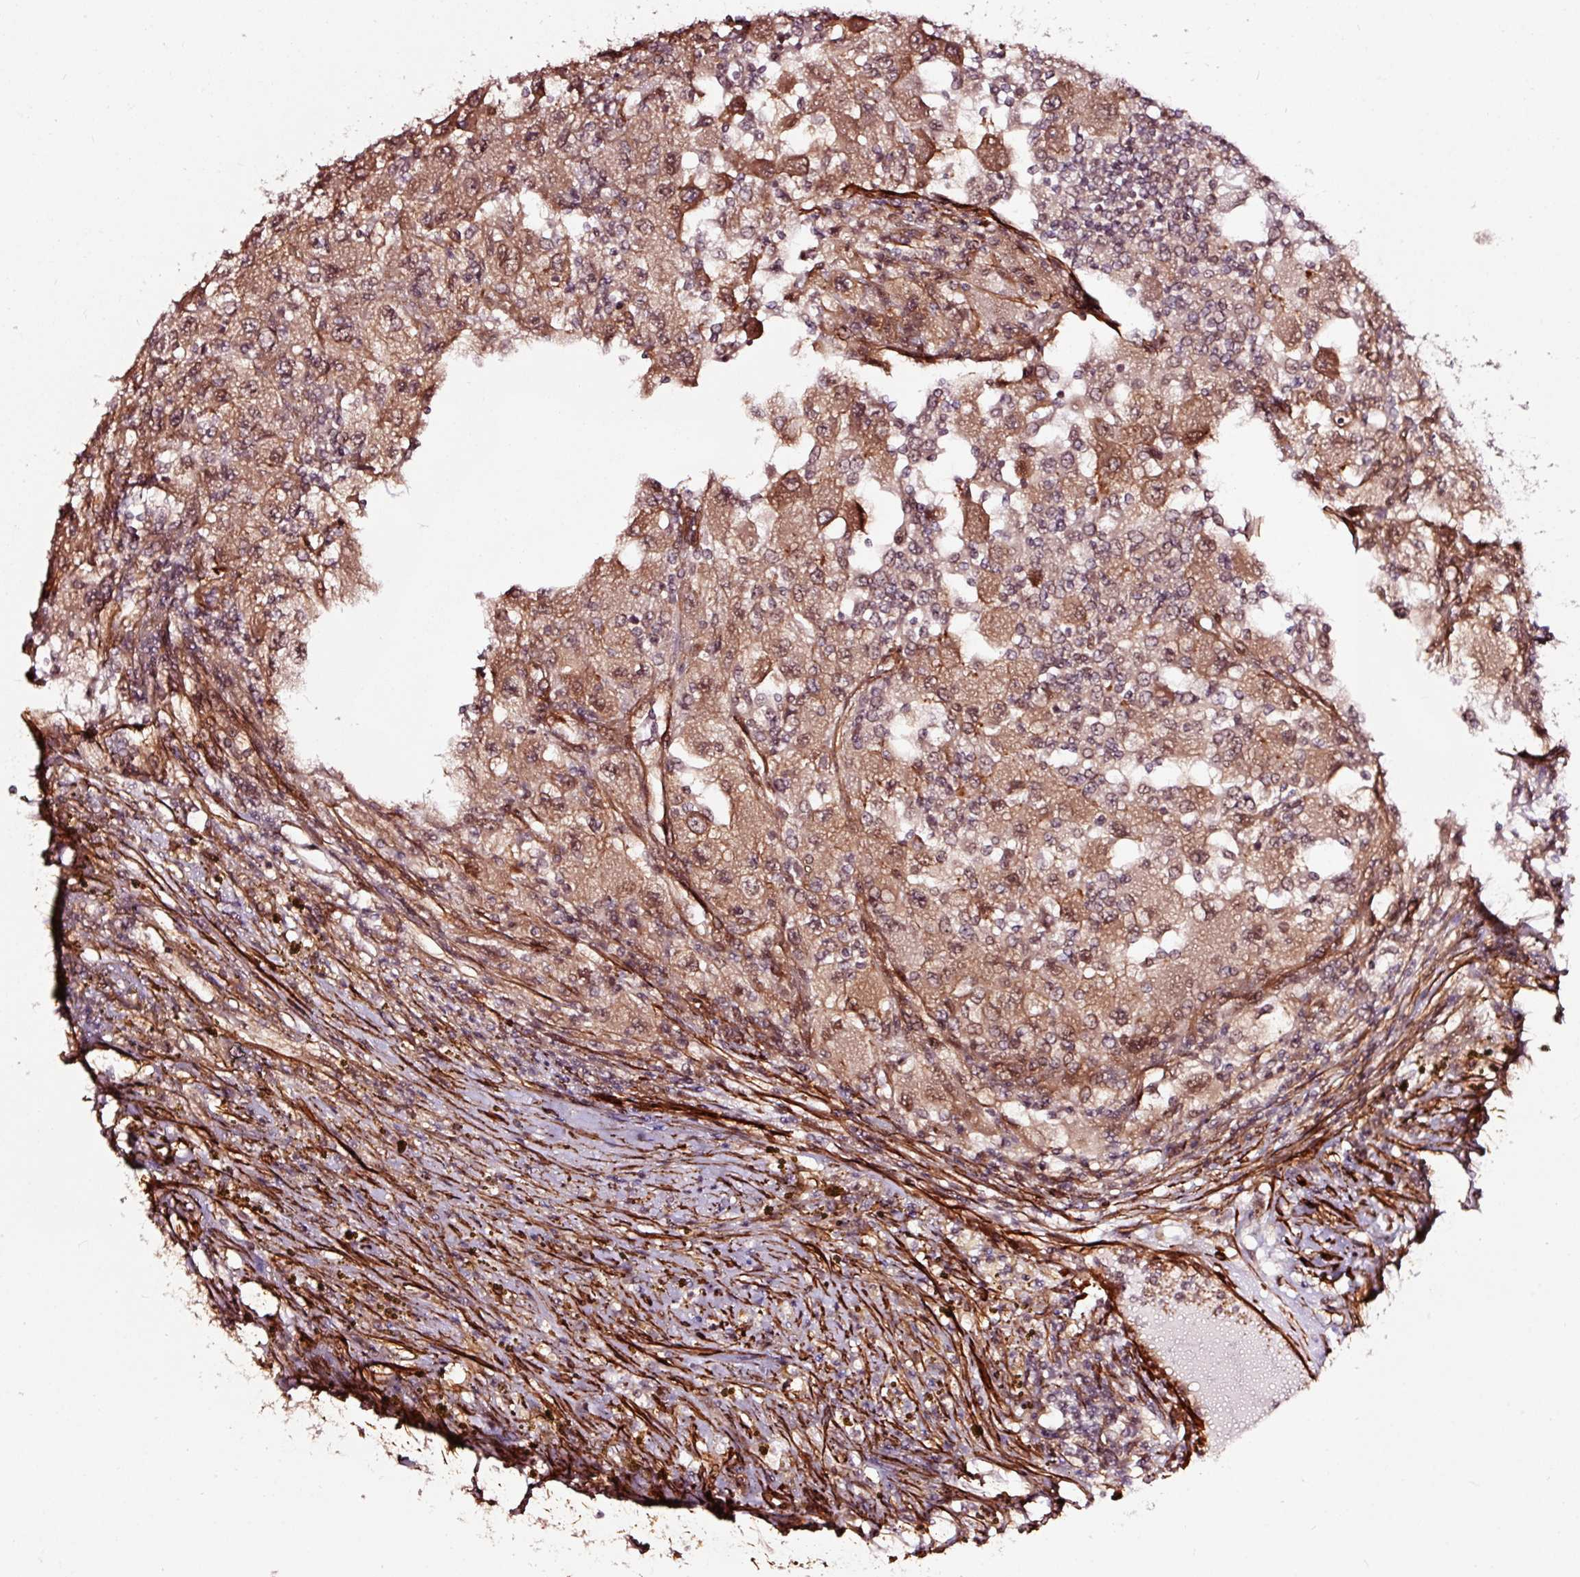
{"staining": {"intensity": "moderate", "quantity": ">75%", "location": "cytoplasmic/membranous,nuclear"}, "tissue": "renal cancer", "cell_type": "Tumor cells", "image_type": "cancer", "snomed": [{"axis": "morphology", "description": "Adenocarcinoma, NOS"}, {"axis": "topography", "description": "Kidney"}], "caption": "The immunohistochemical stain highlights moderate cytoplasmic/membranous and nuclear staining in tumor cells of adenocarcinoma (renal) tissue.", "gene": "TPM1", "patient": {"sex": "female", "age": 67}}